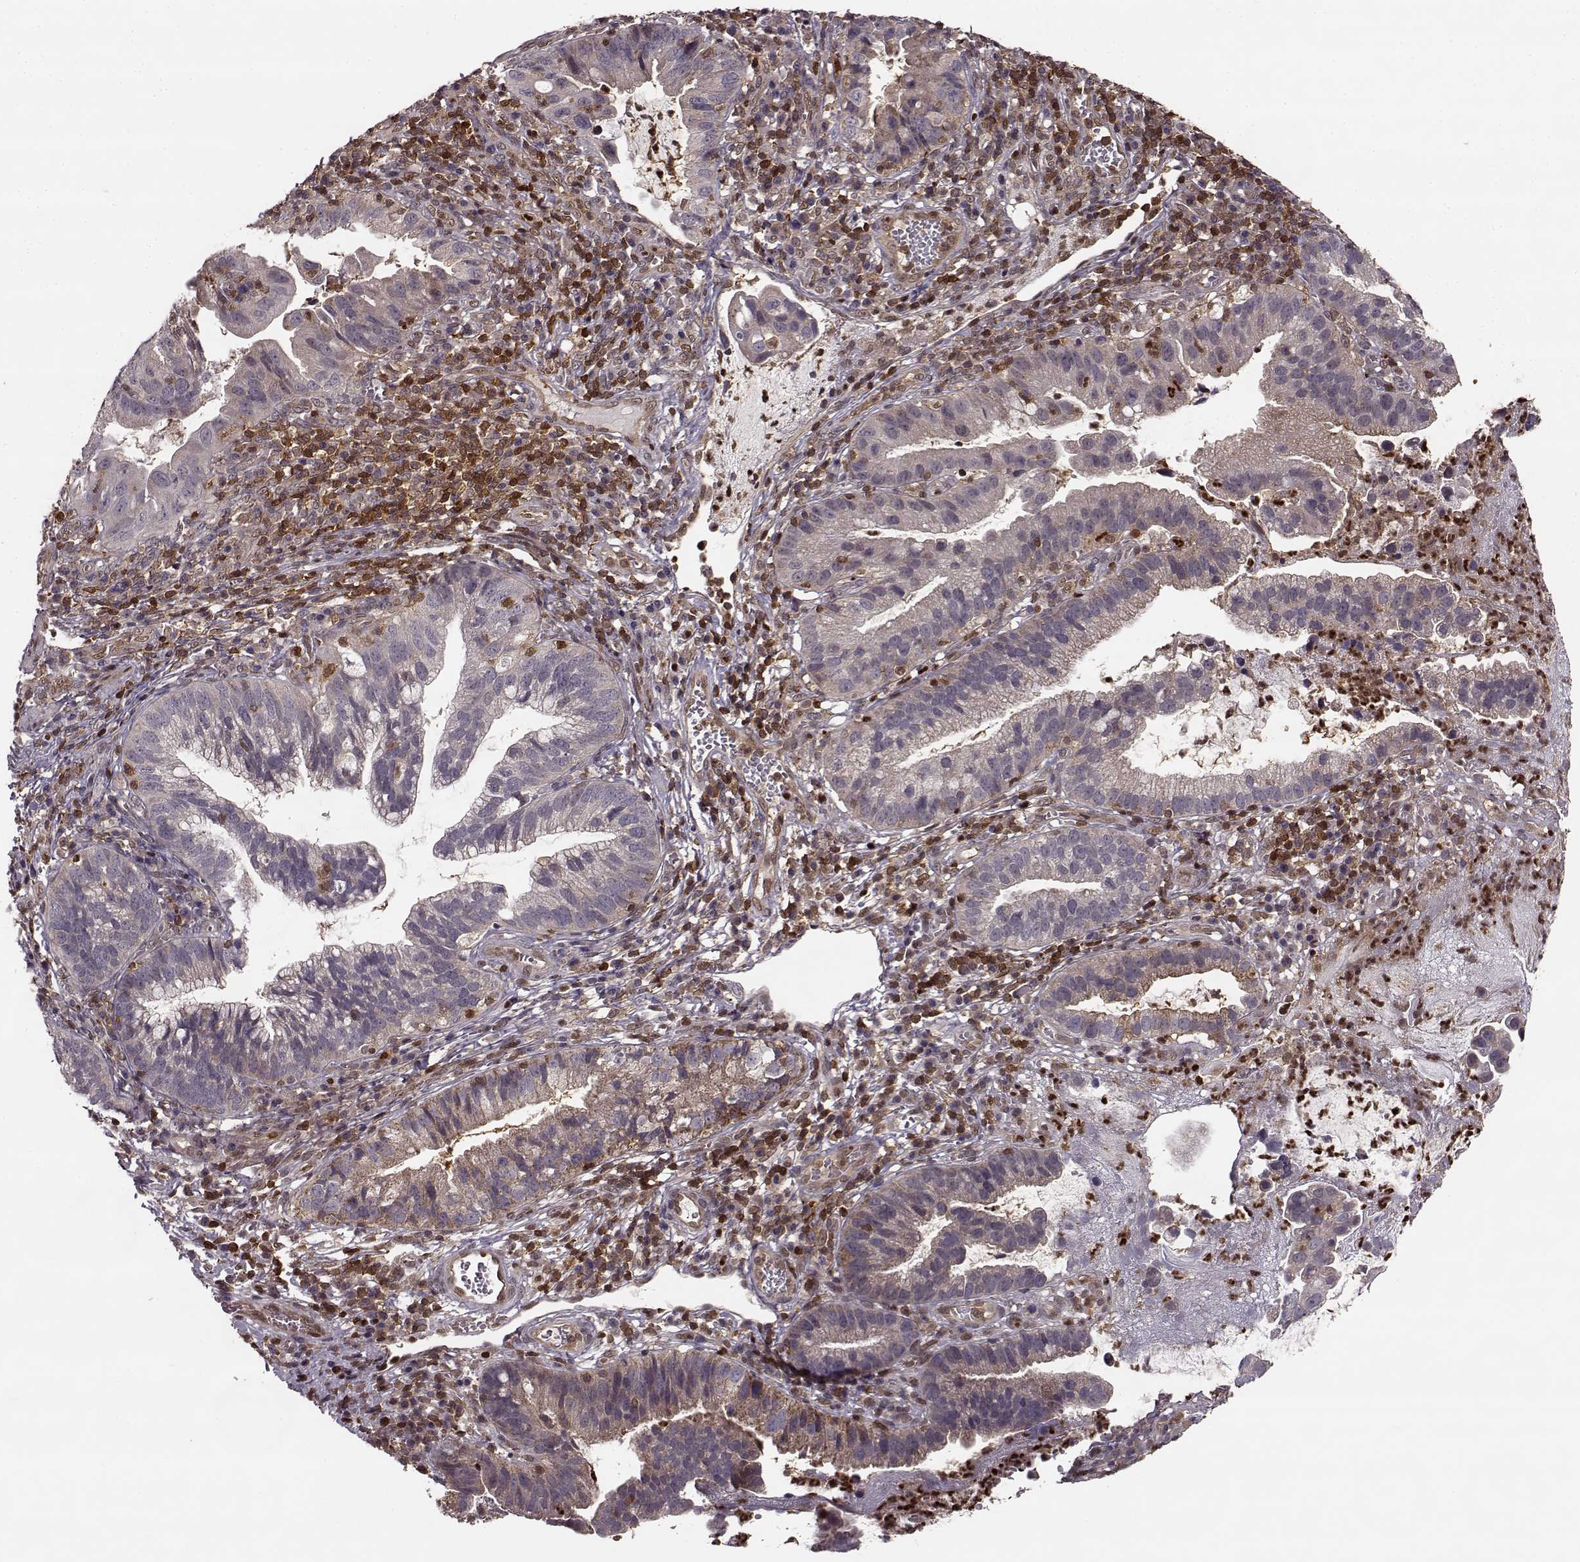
{"staining": {"intensity": "weak", "quantity": "<25%", "location": "cytoplasmic/membranous"}, "tissue": "cervical cancer", "cell_type": "Tumor cells", "image_type": "cancer", "snomed": [{"axis": "morphology", "description": "Adenocarcinoma, NOS"}, {"axis": "topography", "description": "Cervix"}], "caption": "High magnification brightfield microscopy of cervical adenocarcinoma stained with DAB (brown) and counterstained with hematoxylin (blue): tumor cells show no significant expression.", "gene": "MFSD1", "patient": {"sex": "female", "age": 34}}